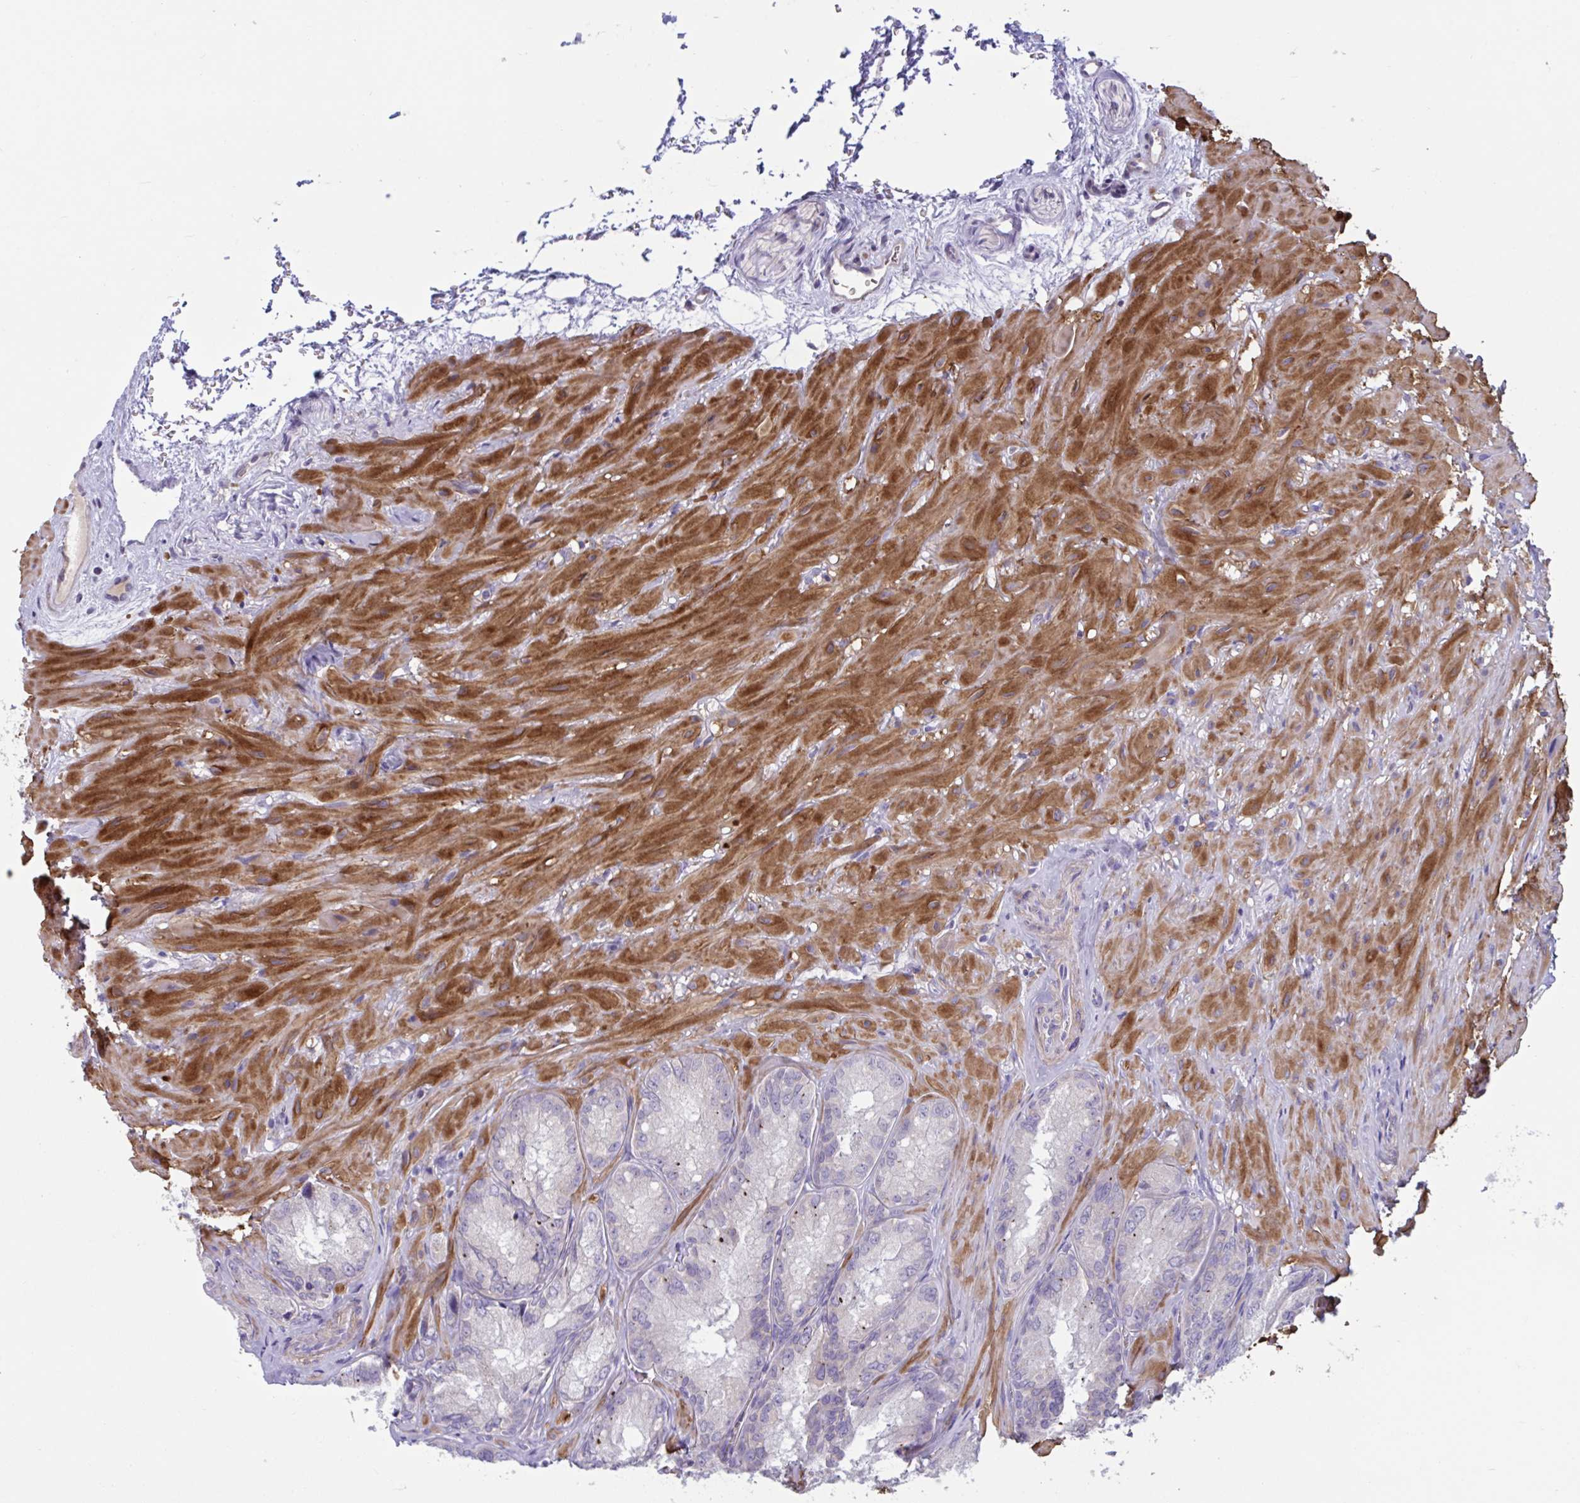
{"staining": {"intensity": "negative", "quantity": "none", "location": "none"}, "tissue": "seminal vesicle", "cell_type": "Glandular cells", "image_type": "normal", "snomed": [{"axis": "morphology", "description": "Normal tissue, NOS"}, {"axis": "topography", "description": "Seminal veicle"}], "caption": "Seminal vesicle stained for a protein using IHC demonstrates no positivity glandular cells.", "gene": "WNT9B", "patient": {"sex": "male", "age": 47}}